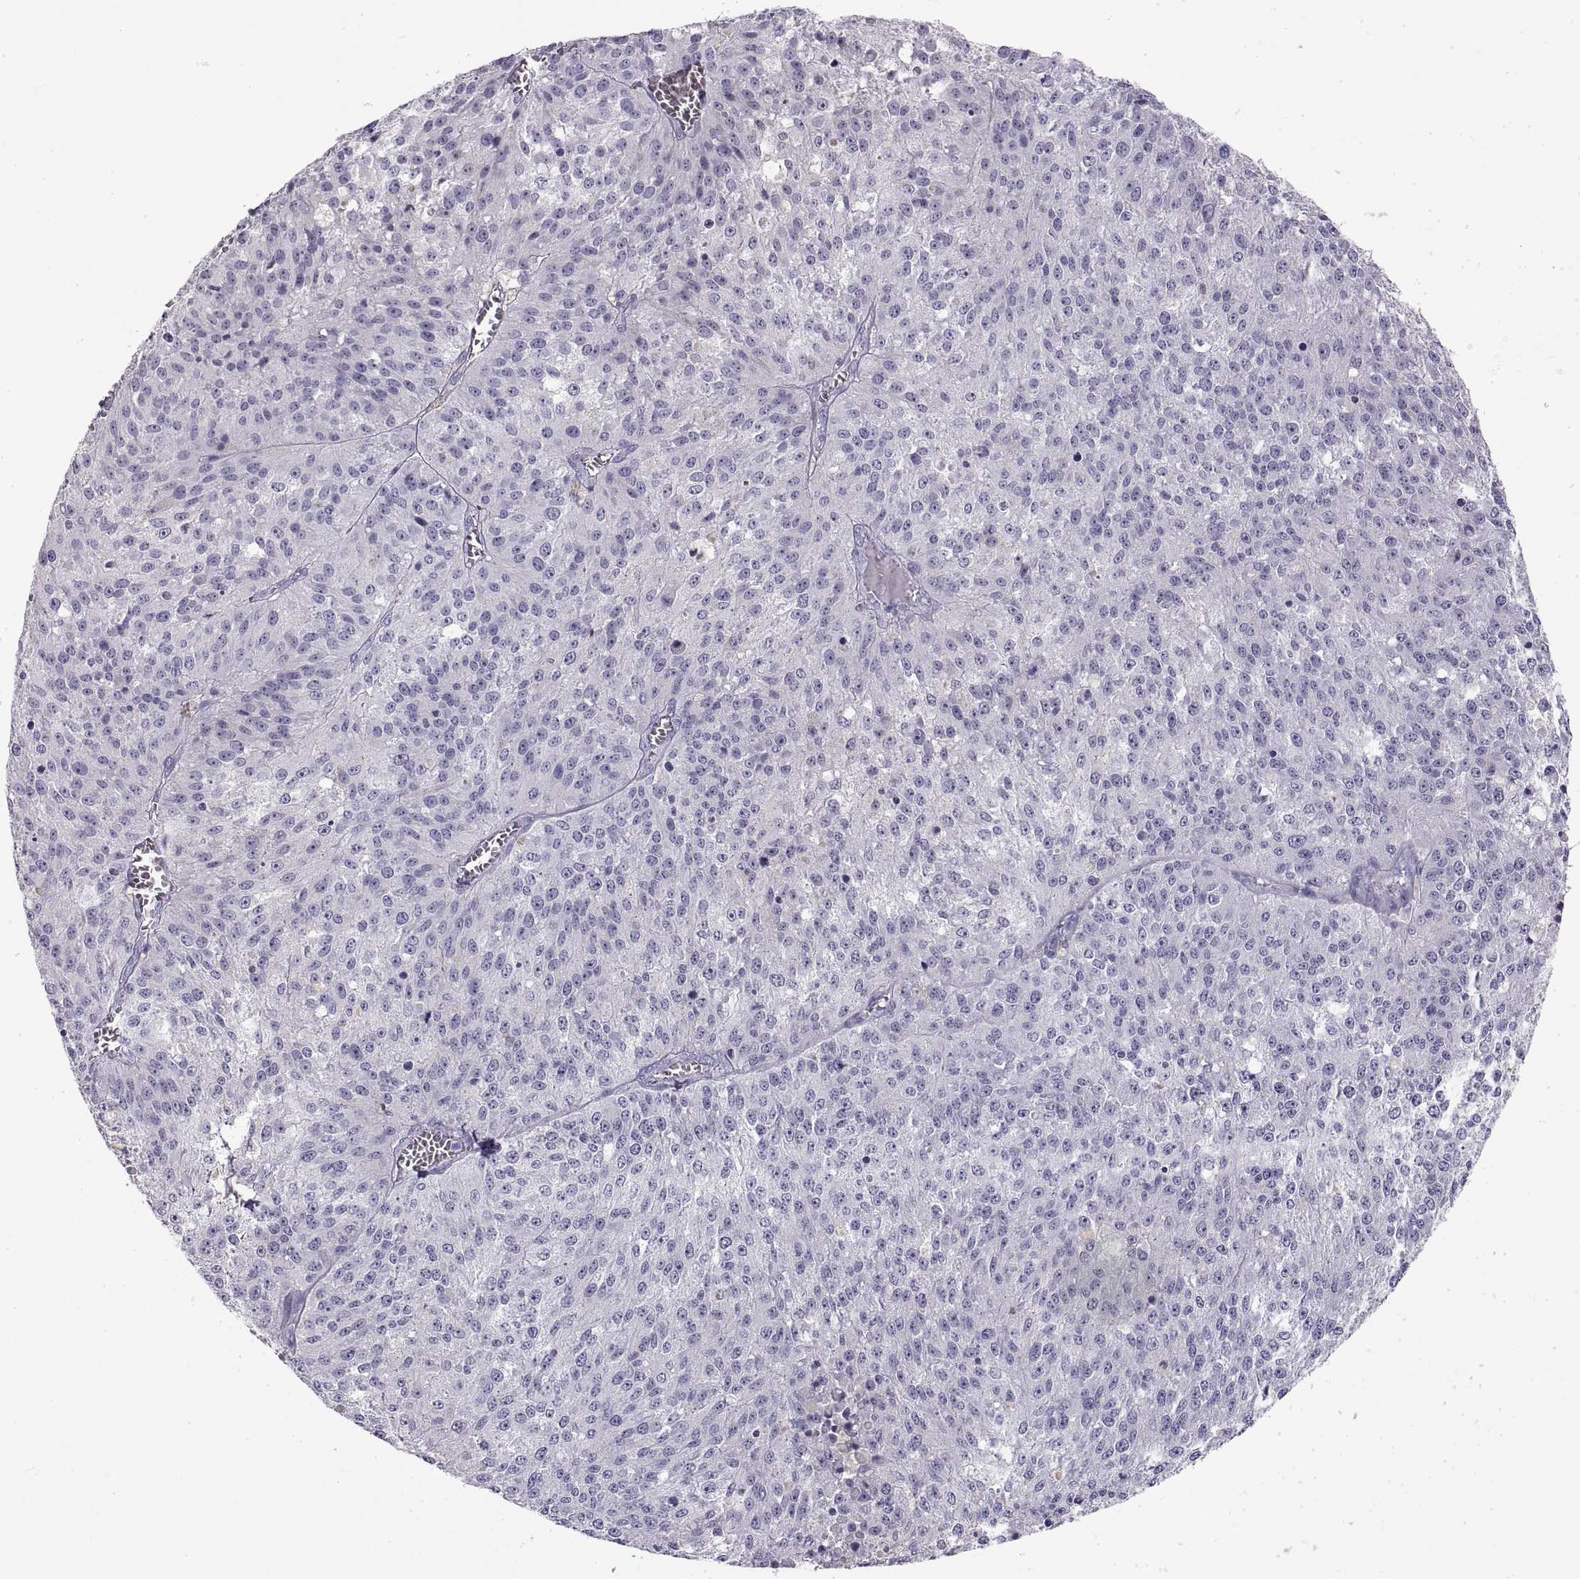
{"staining": {"intensity": "negative", "quantity": "none", "location": "none"}, "tissue": "melanoma", "cell_type": "Tumor cells", "image_type": "cancer", "snomed": [{"axis": "morphology", "description": "Malignant melanoma, Metastatic site"}, {"axis": "topography", "description": "Lymph node"}], "caption": "DAB (3,3'-diaminobenzidine) immunohistochemical staining of human malignant melanoma (metastatic site) demonstrates no significant staining in tumor cells.", "gene": "RLBP1", "patient": {"sex": "female", "age": 64}}